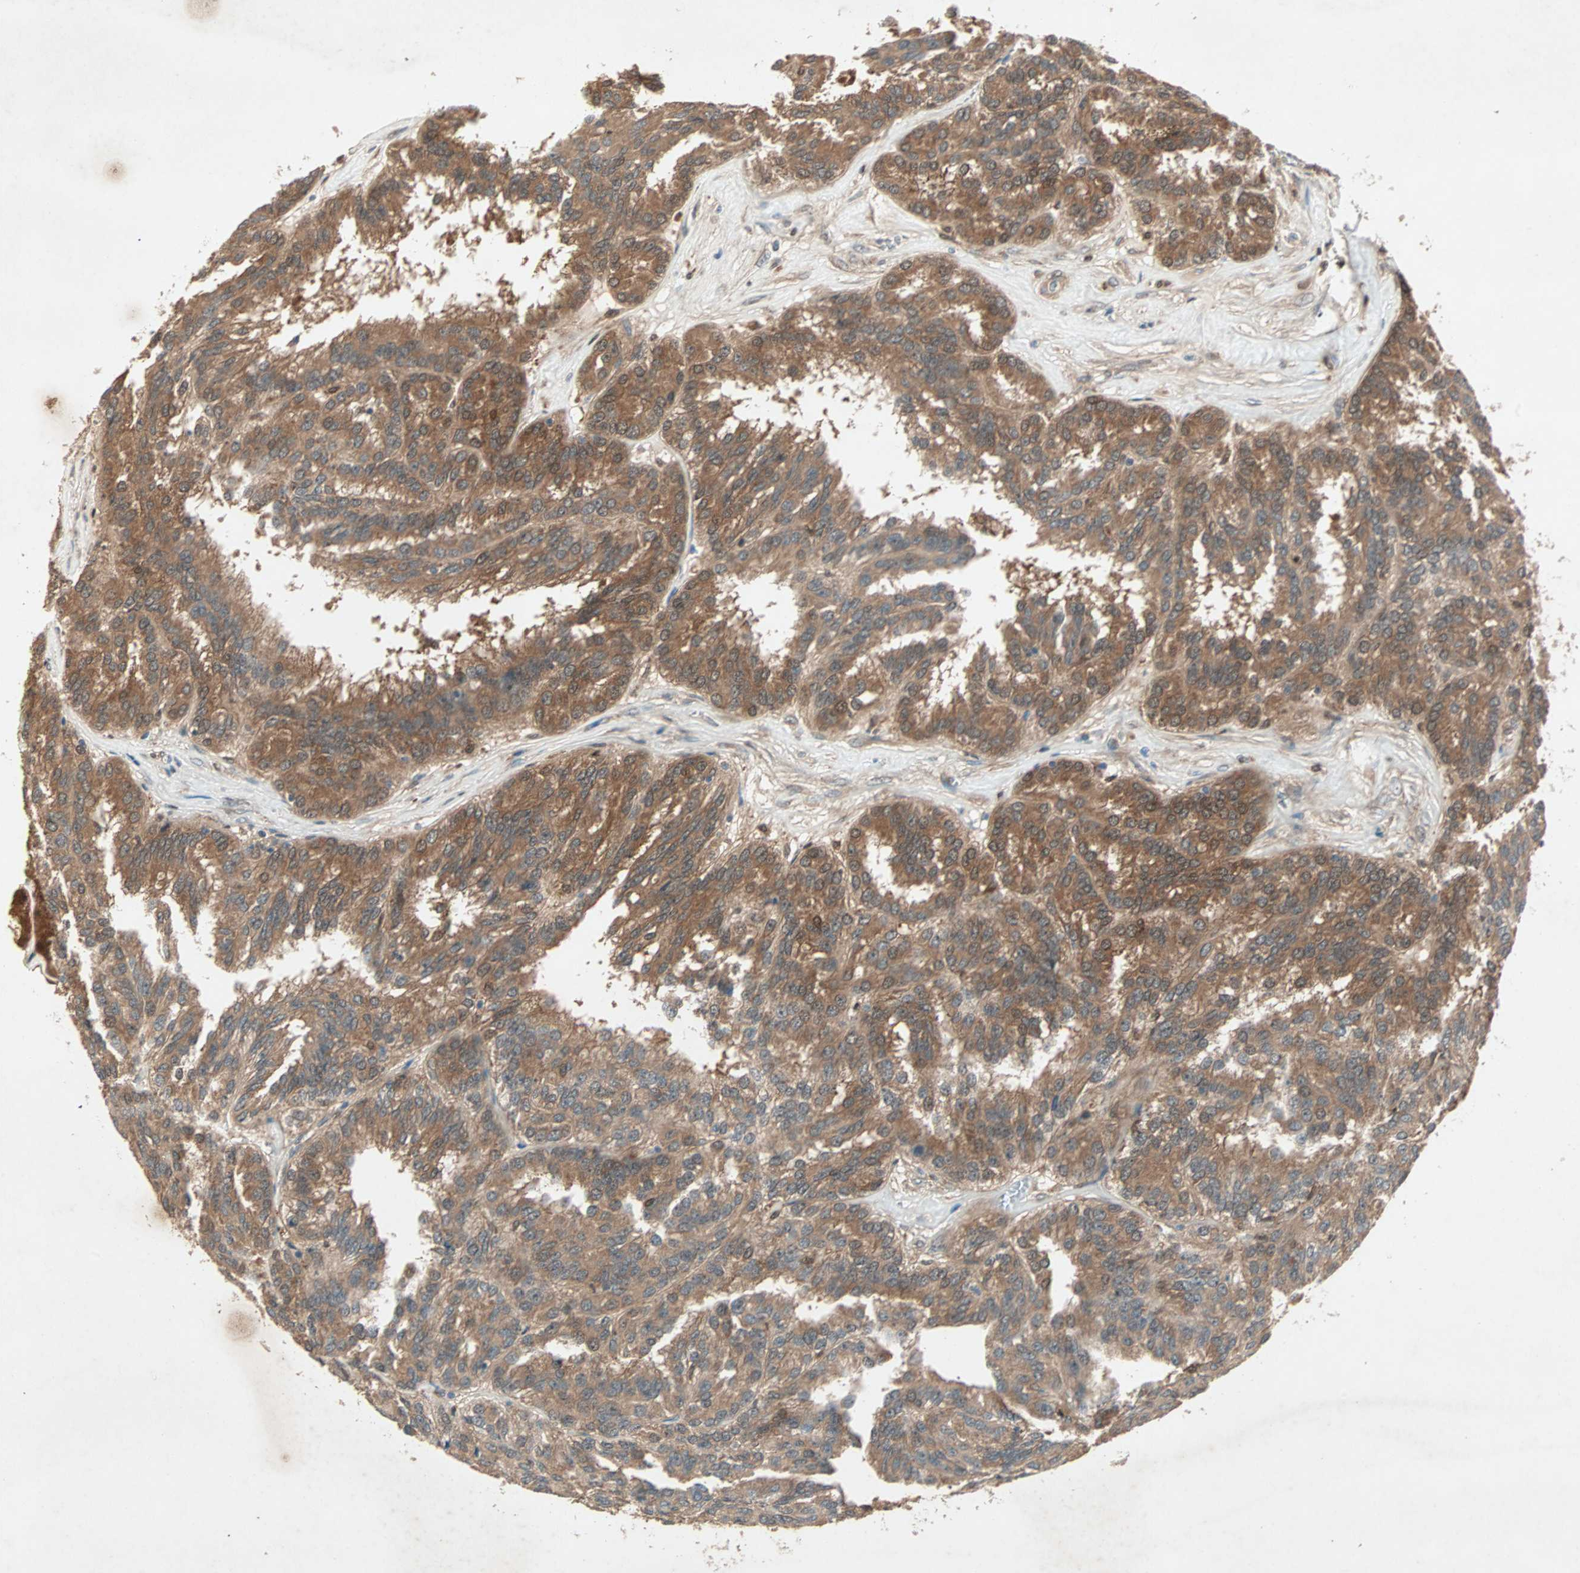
{"staining": {"intensity": "moderate", "quantity": ">75%", "location": "cytoplasmic/membranous"}, "tissue": "renal cancer", "cell_type": "Tumor cells", "image_type": "cancer", "snomed": [{"axis": "morphology", "description": "Adenocarcinoma, NOS"}, {"axis": "topography", "description": "Kidney"}], "caption": "Protein staining demonstrates moderate cytoplasmic/membranous staining in about >75% of tumor cells in adenocarcinoma (renal).", "gene": "SDSL", "patient": {"sex": "male", "age": 46}}